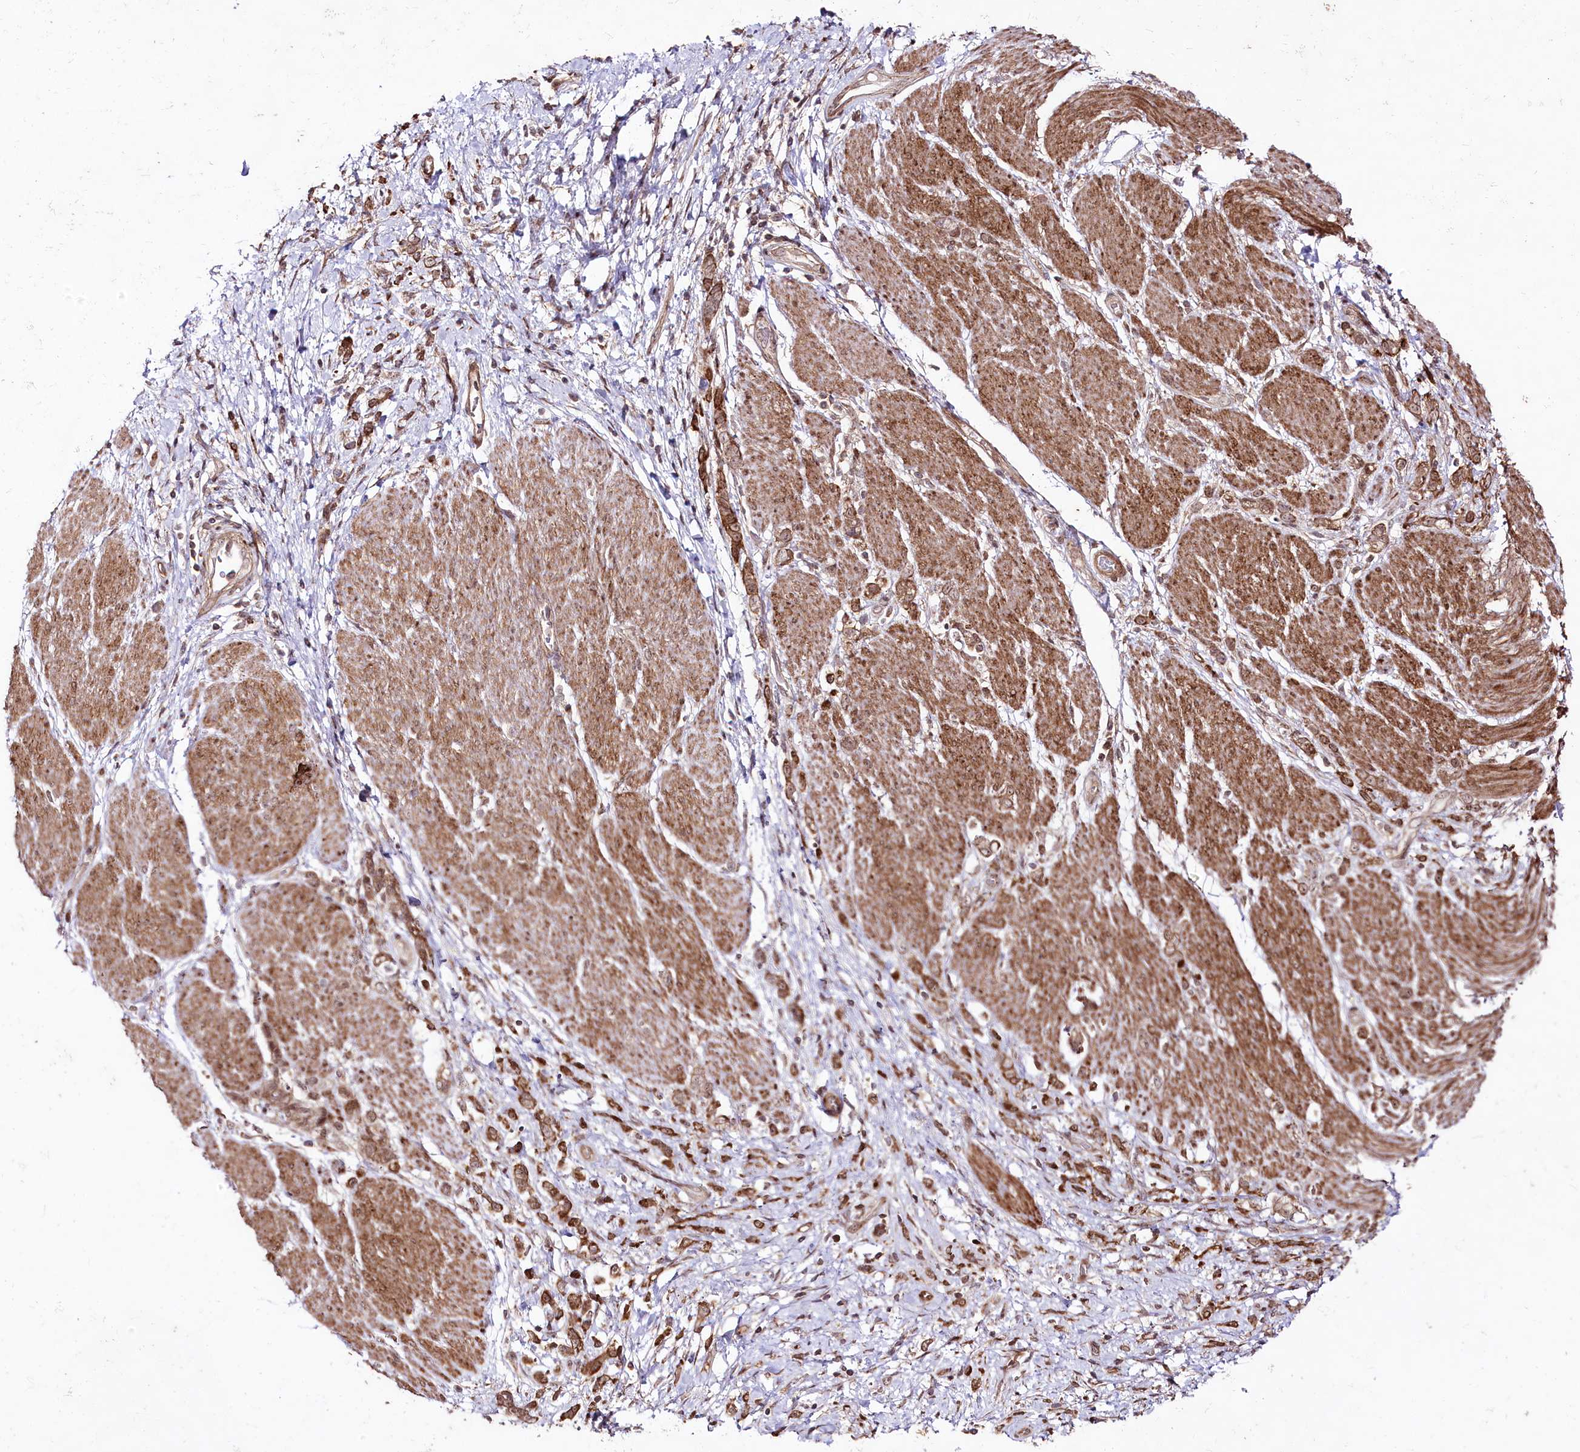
{"staining": {"intensity": "moderate", "quantity": ">75%", "location": "cytoplasmic/membranous"}, "tissue": "stomach cancer", "cell_type": "Tumor cells", "image_type": "cancer", "snomed": [{"axis": "morphology", "description": "Adenocarcinoma, NOS"}, {"axis": "topography", "description": "Stomach"}], "caption": "A brown stain shows moderate cytoplasmic/membranous expression of a protein in stomach adenocarcinoma tumor cells. The protein of interest is shown in brown color, while the nuclei are stained blue.", "gene": "PHLDB1", "patient": {"sex": "female", "age": 60}}